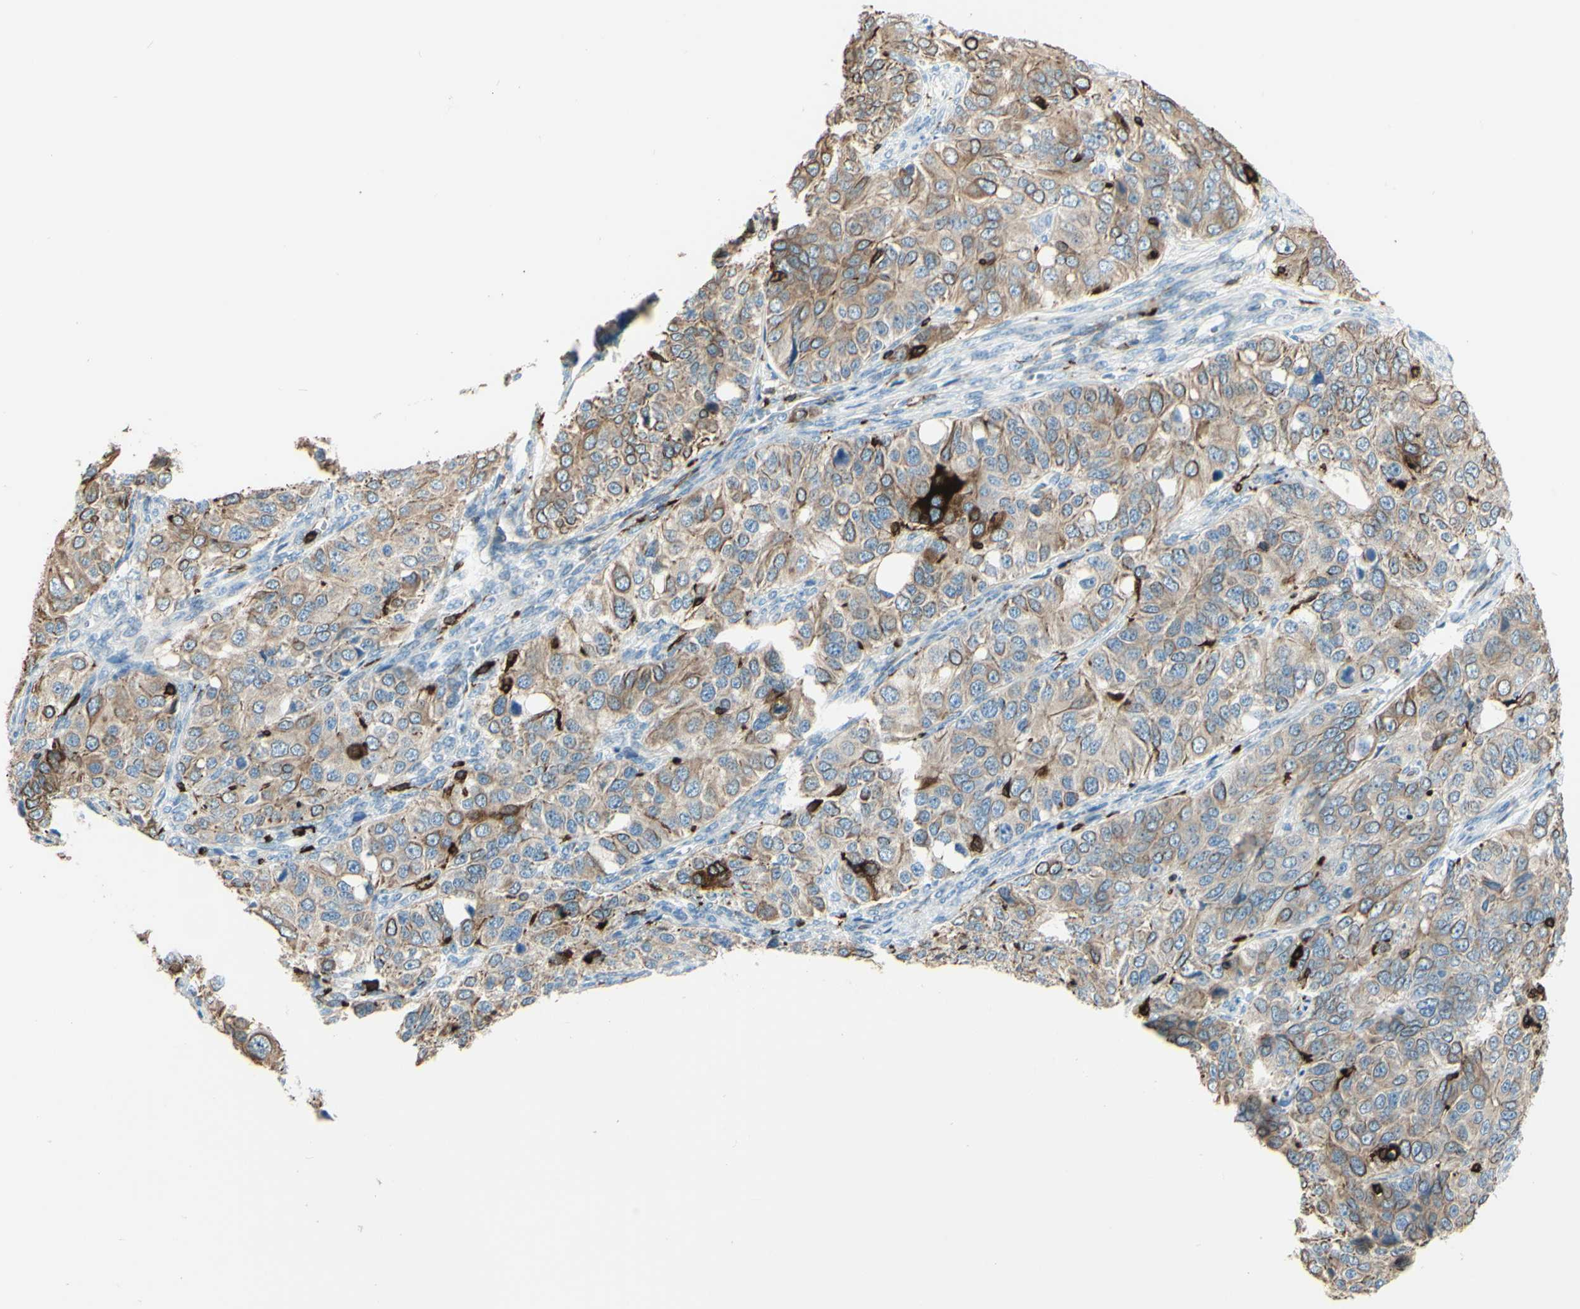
{"staining": {"intensity": "moderate", "quantity": ">75%", "location": "cytoplasmic/membranous"}, "tissue": "ovarian cancer", "cell_type": "Tumor cells", "image_type": "cancer", "snomed": [{"axis": "morphology", "description": "Carcinoma, endometroid"}, {"axis": "topography", "description": "Ovary"}], "caption": "Immunohistochemistry (IHC) staining of endometroid carcinoma (ovarian), which demonstrates medium levels of moderate cytoplasmic/membranous positivity in approximately >75% of tumor cells indicating moderate cytoplasmic/membranous protein positivity. The staining was performed using DAB (3,3'-diaminobenzidine) (brown) for protein detection and nuclei were counterstained in hematoxylin (blue).", "gene": "CD74", "patient": {"sex": "female", "age": 51}}